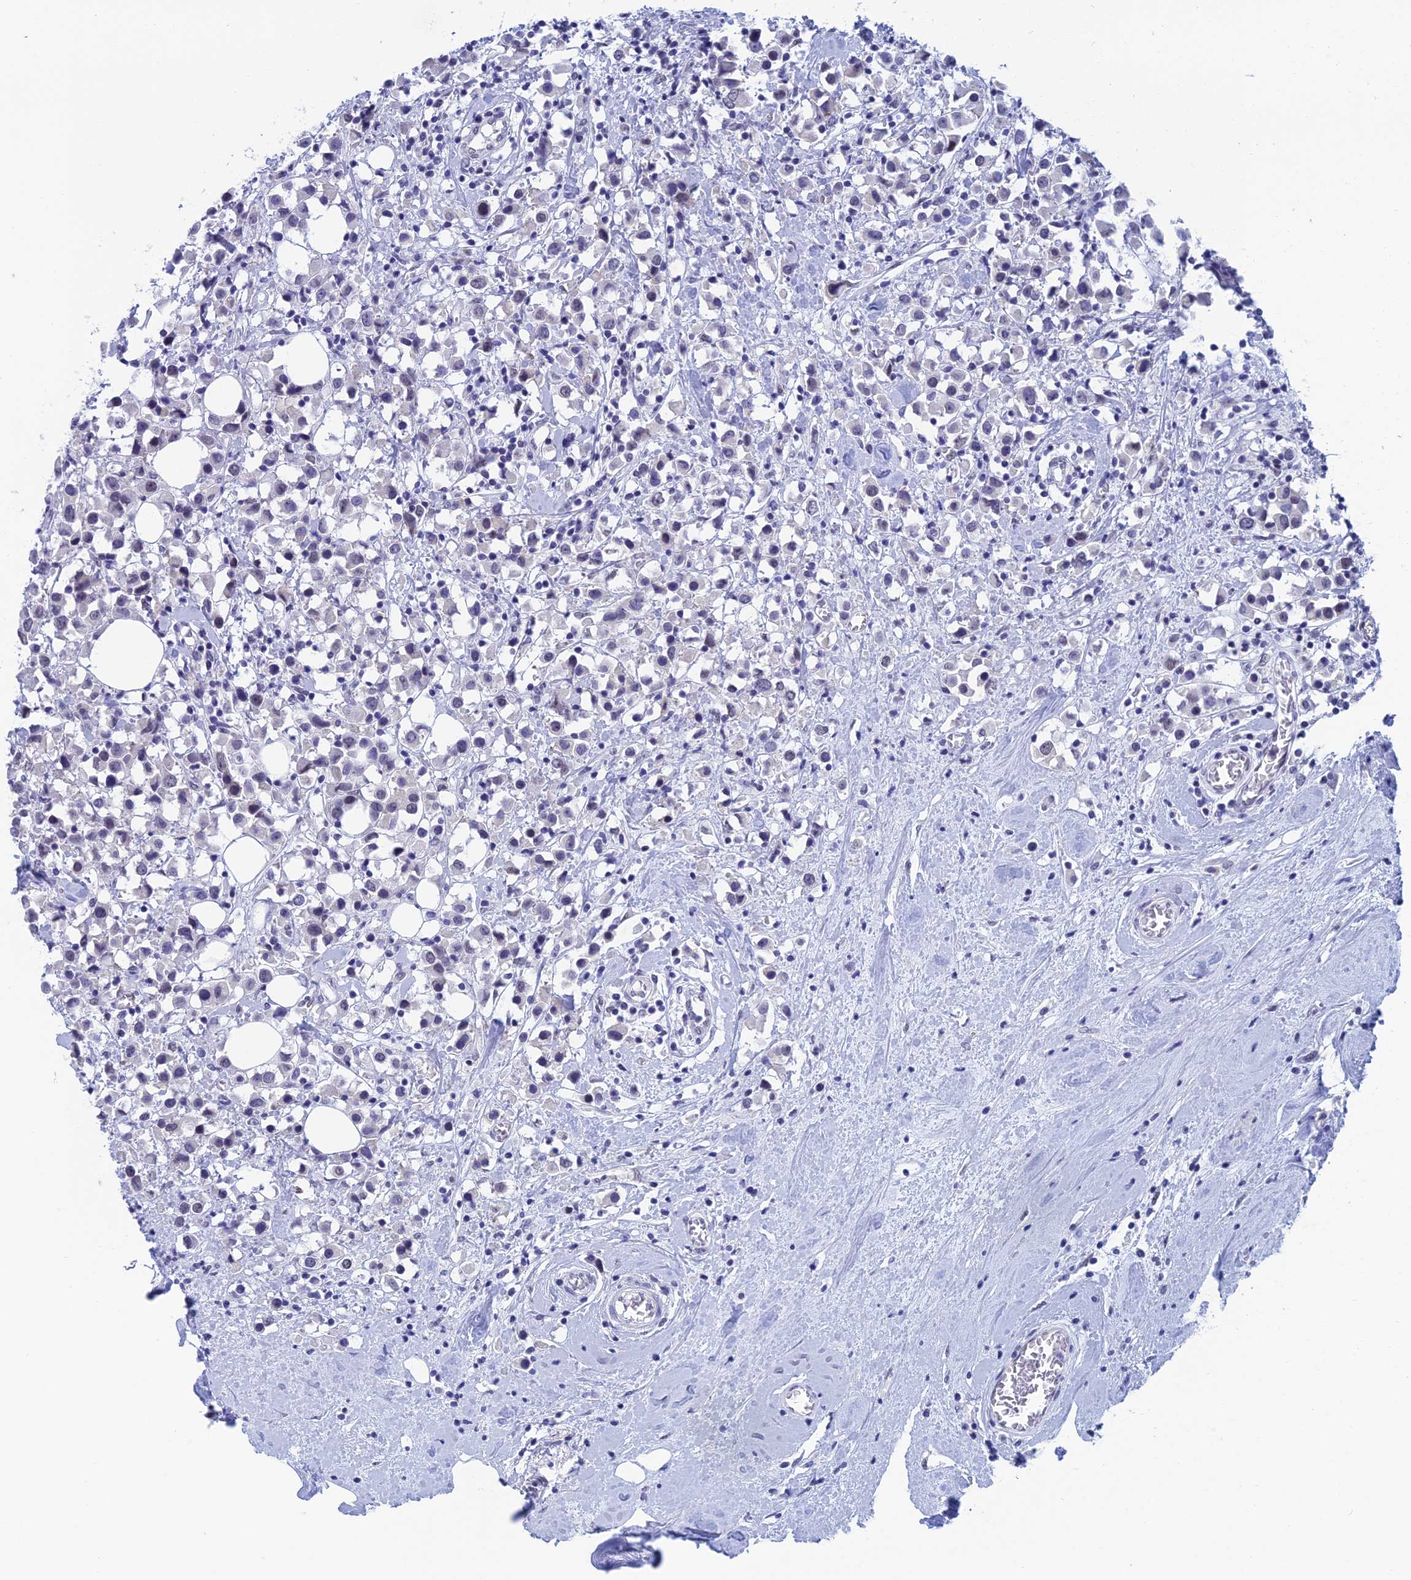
{"staining": {"intensity": "negative", "quantity": "none", "location": "none"}, "tissue": "breast cancer", "cell_type": "Tumor cells", "image_type": "cancer", "snomed": [{"axis": "morphology", "description": "Duct carcinoma"}, {"axis": "topography", "description": "Breast"}], "caption": "Breast cancer (infiltrating ductal carcinoma) was stained to show a protein in brown. There is no significant positivity in tumor cells. (DAB immunohistochemistry with hematoxylin counter stain).", "gene": "NABP2", "patient": {"sex": "female", "age": 61}}